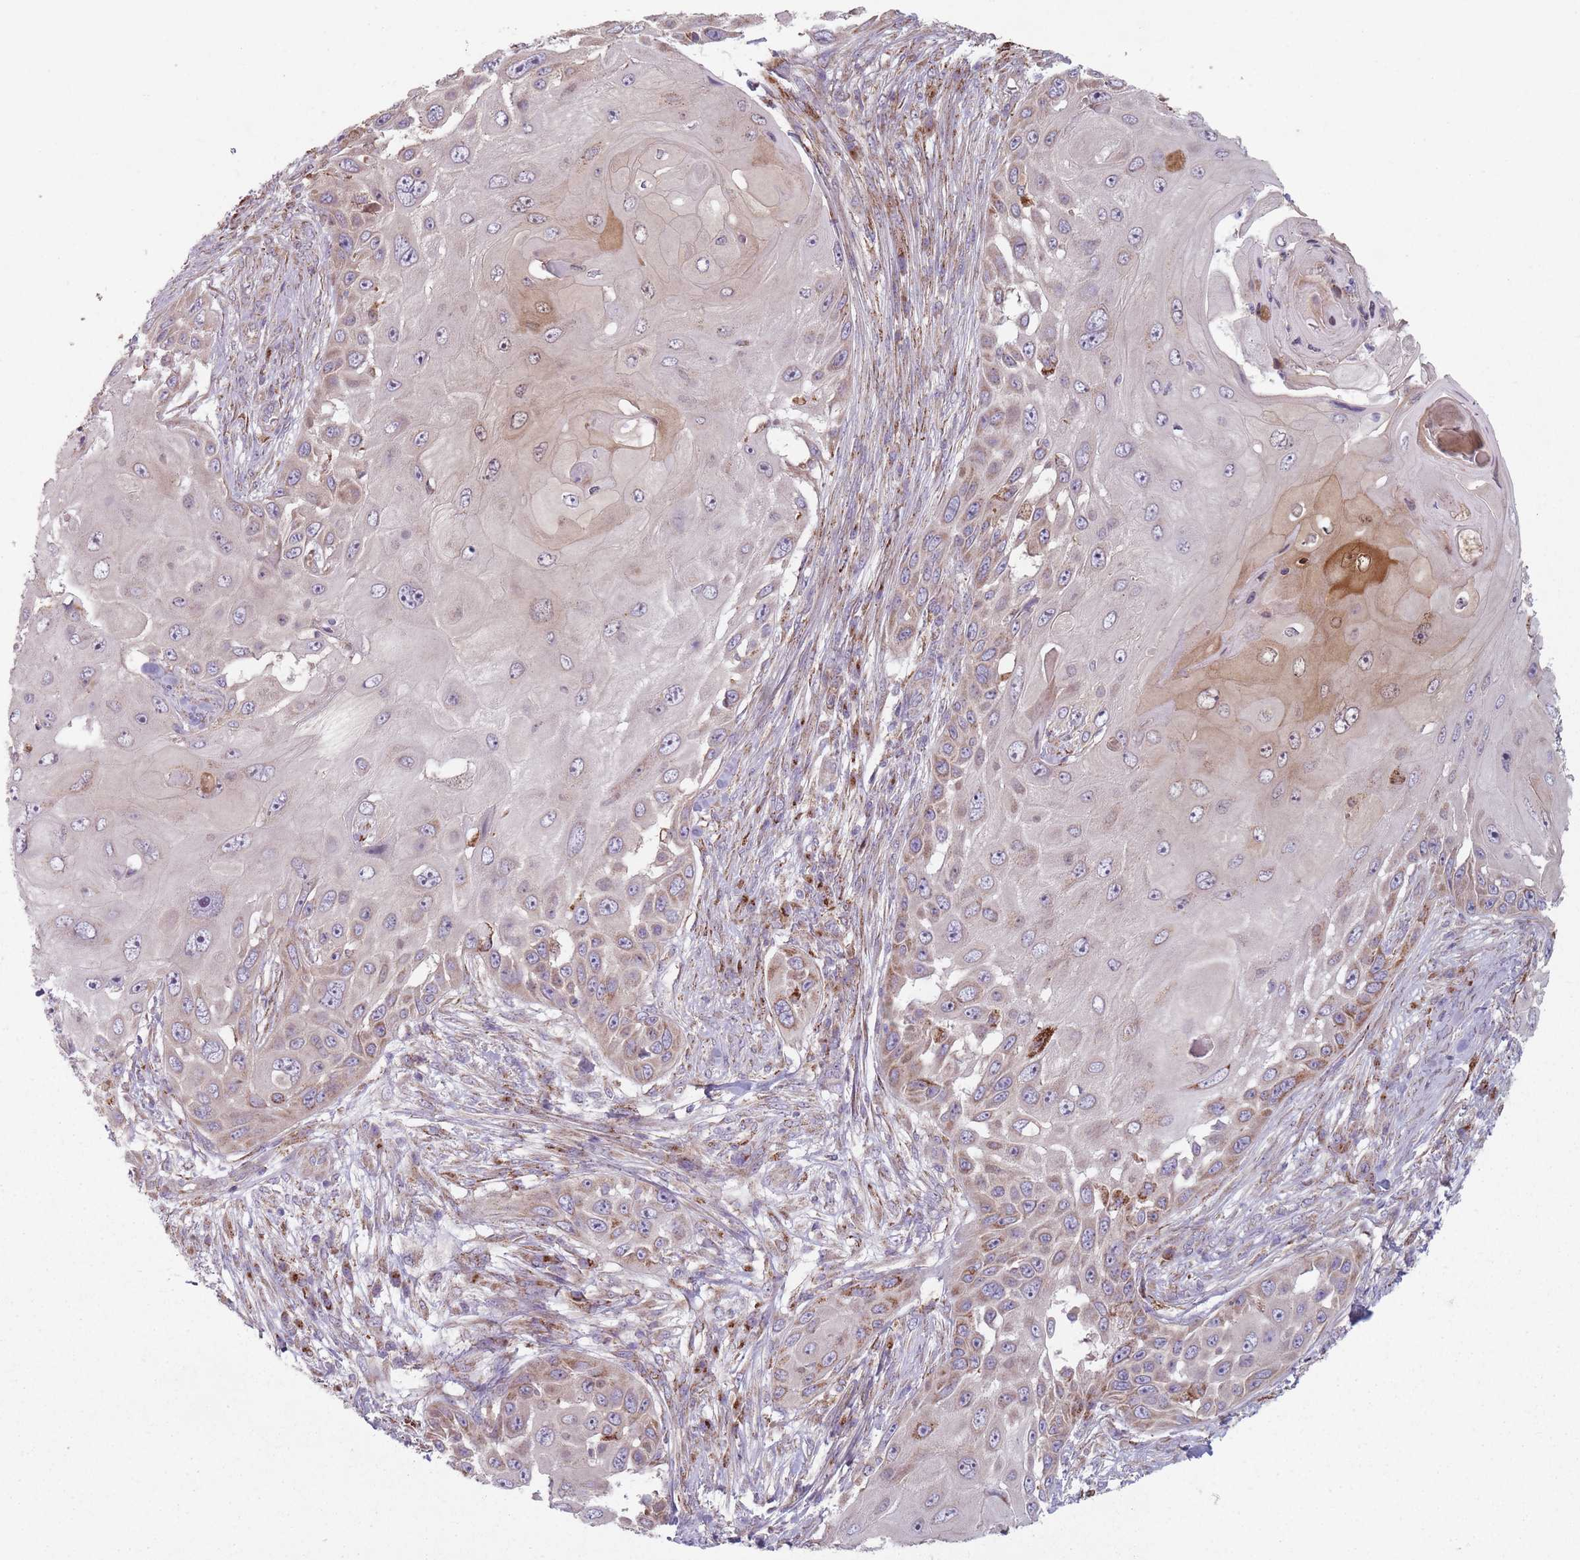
{"staining": {"intensity": "moderate", "quantity": "<25%", "location": "cytoplasmic/membranous"}, "tissue": "skin cancer", "cell_type": "Tumor cells", "image_type": "cancer", "snomed": [{"axis": "morphology", "description": "Squamous cell carcinoma, NOS"}, {"axis": "topography", "description": "Skin"}], "caption": "This is a histology image of IHC staining of squamous cell carcinoma (skin), which shows moderate expression in the cytoplasmic/membranous of tumor cells.", "gene": "OR10Q1", "patient": {"sex": "female", "age": 44}}